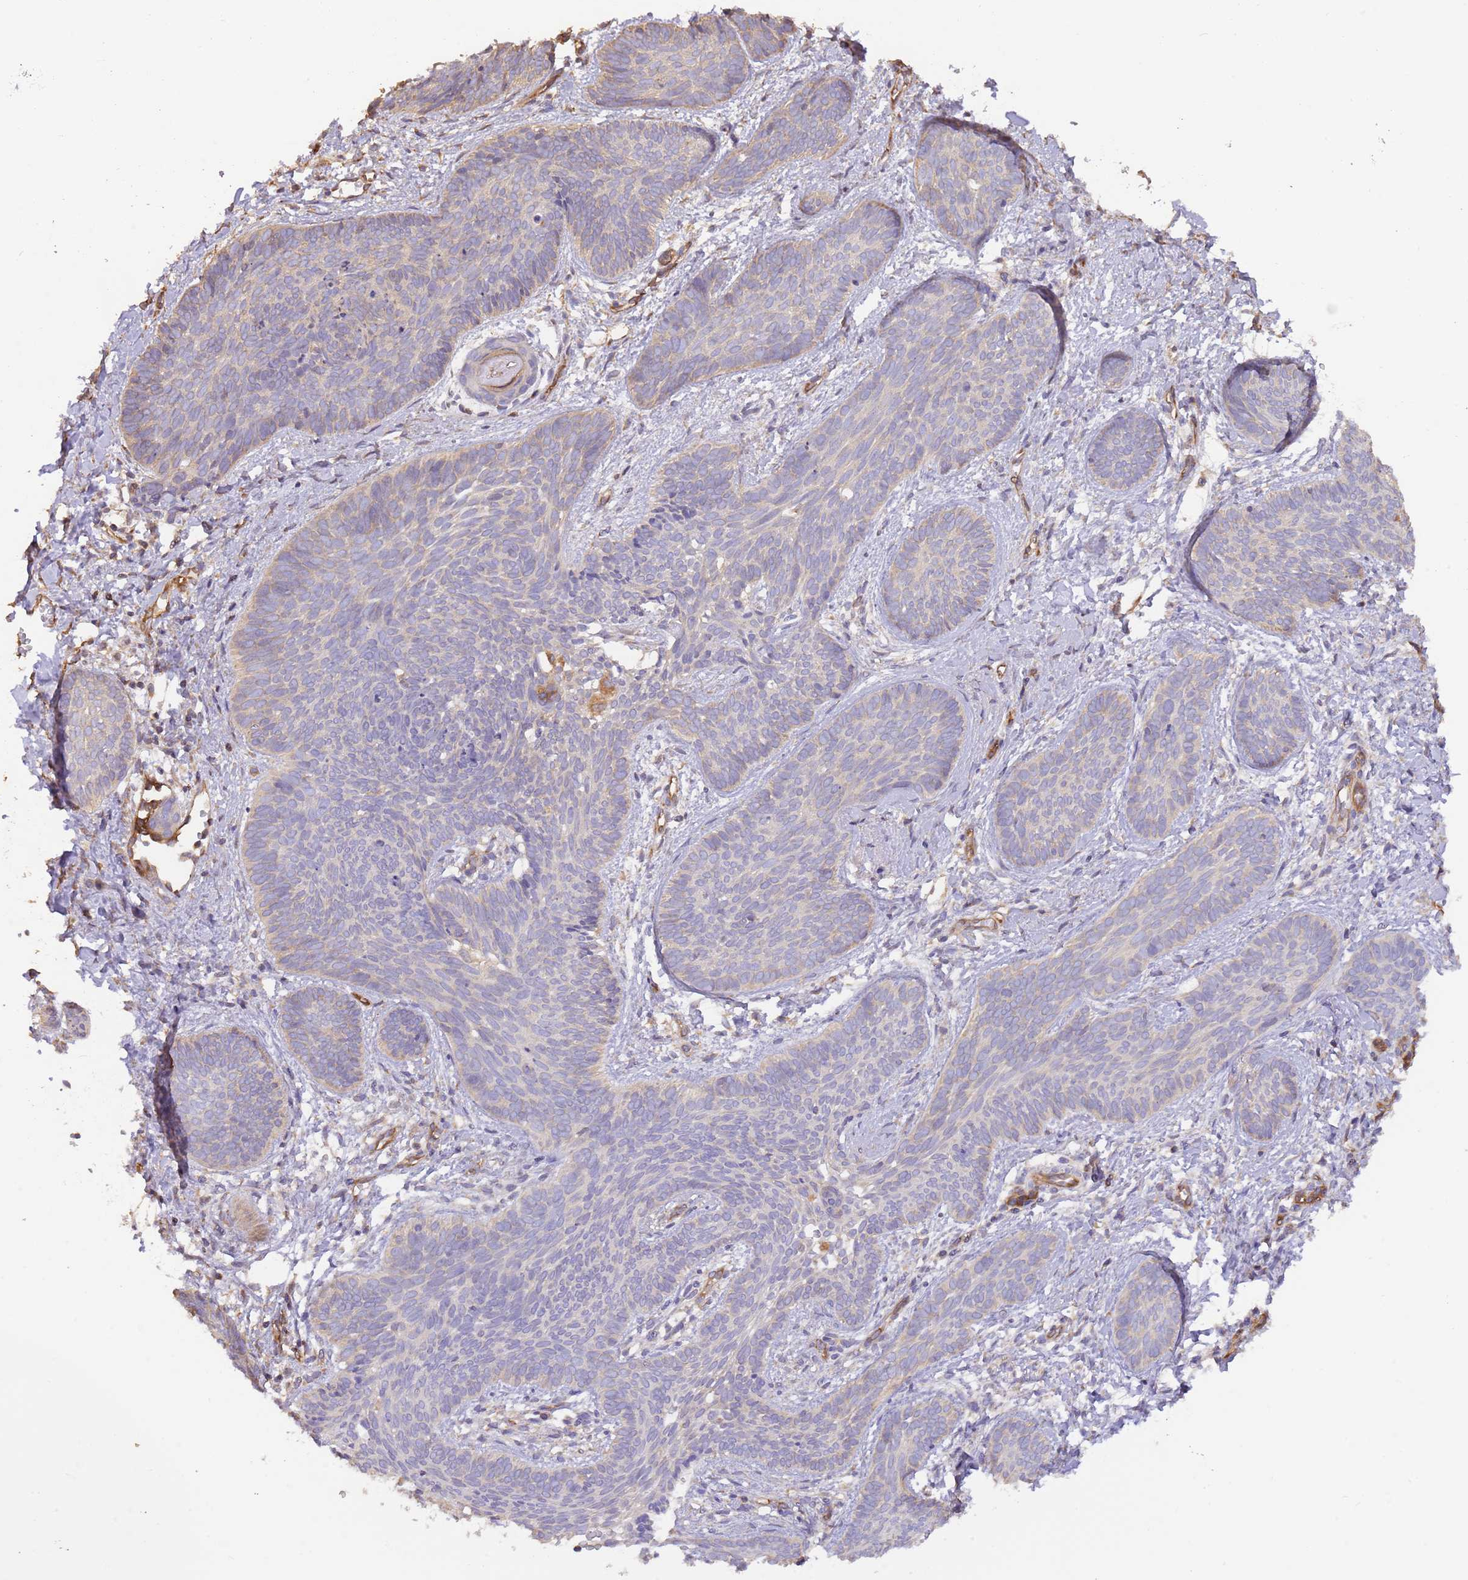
{"staining": {"intensity": "weak", "quantity": "<25%", "location": "cytoplasmic/membranous"}, "tissue": "skin cancer", "cell_type": "Tumor cells", "image_type": "cancer", "snomed": [{"axis": "morphology", "description": "Basal cell carcinoma"}, {"axis": "topography", "description": "Skin"}], "caption": "Skin cancer was stained to show a protein in brown. There is no significant positivity in tumor cells.", "gene": "DOCK9", "patient": {"sex": "female", "age": 81}}